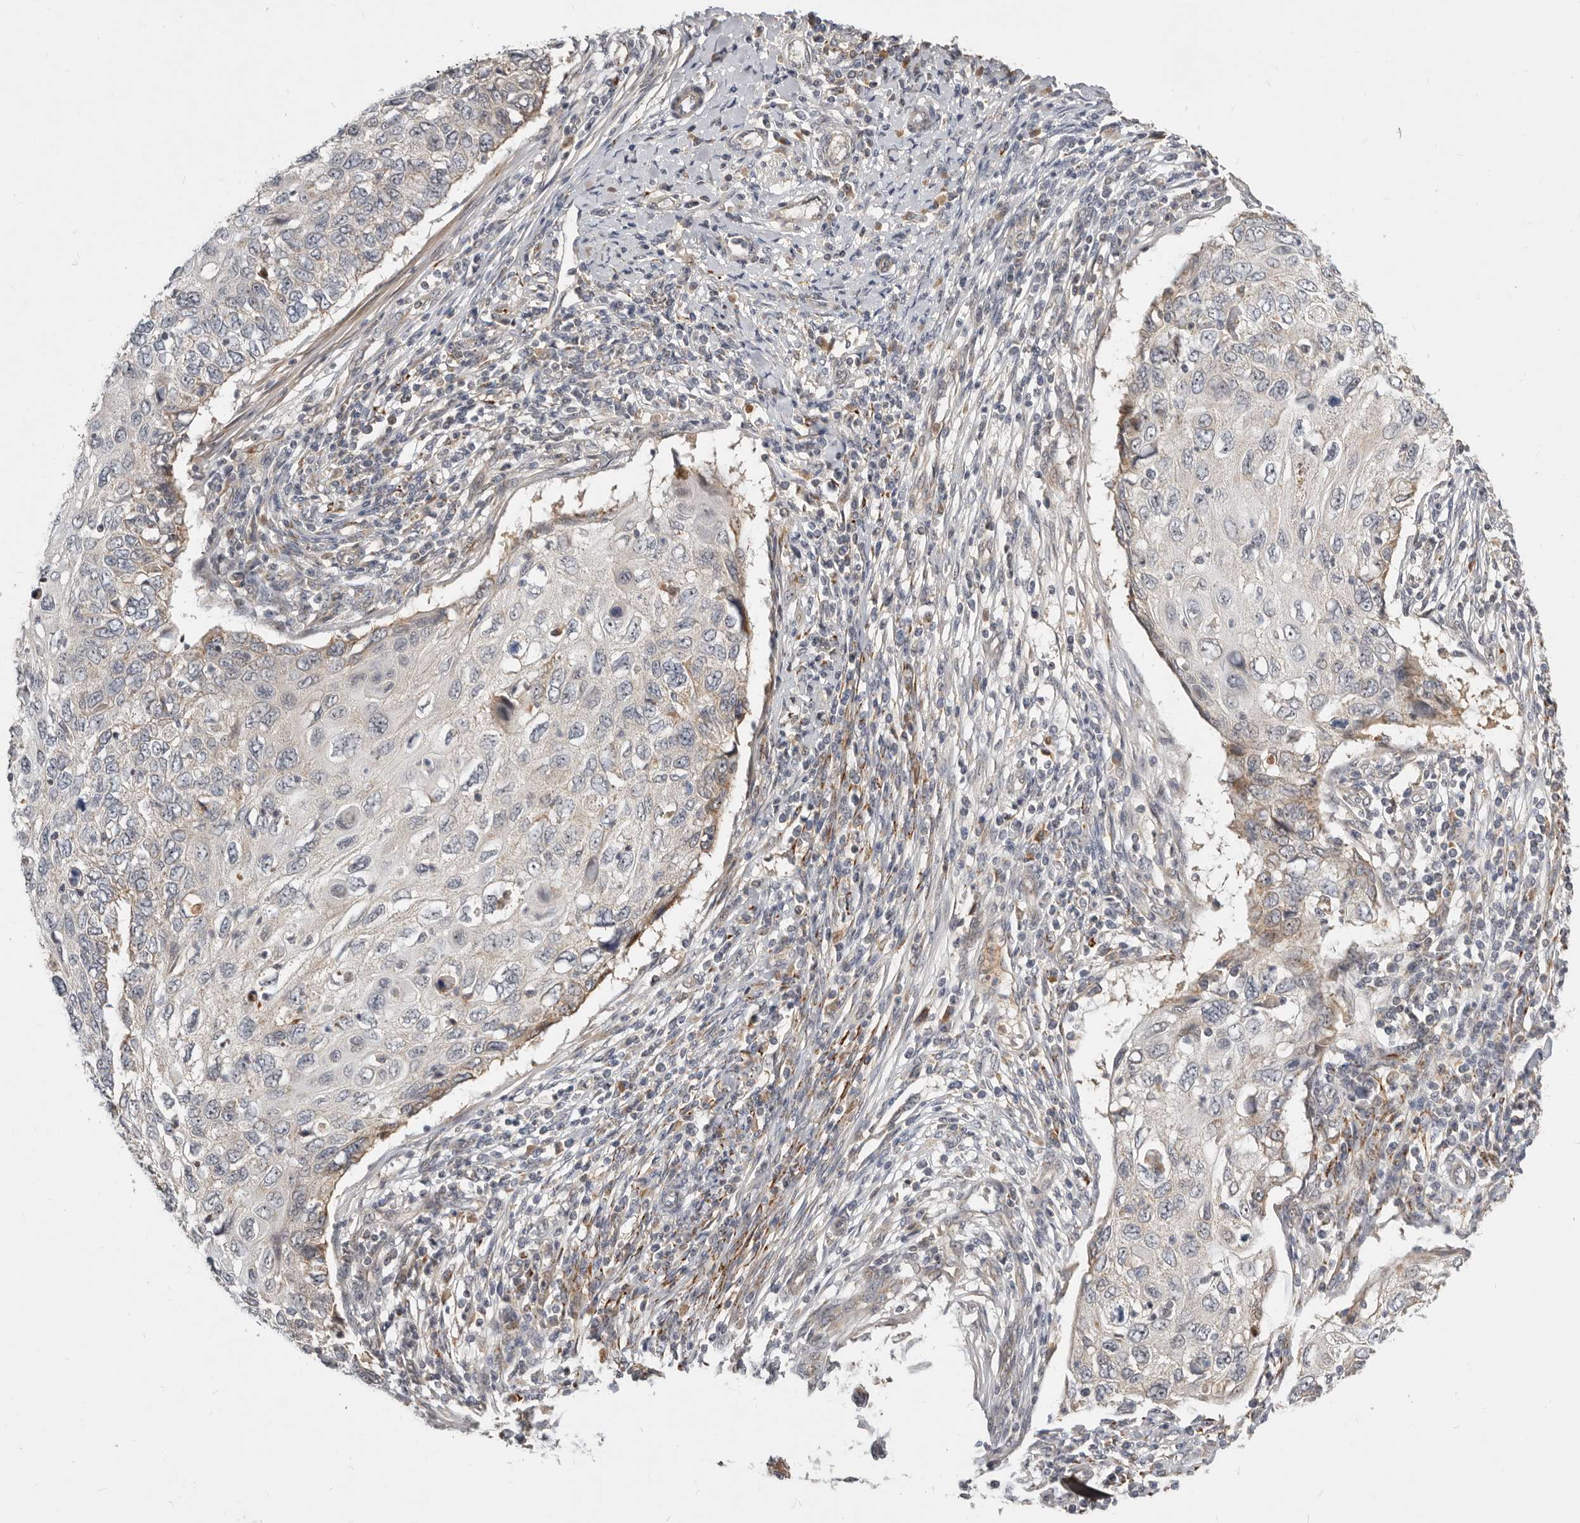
{"staining": {"intensity": "weak", "quantity": "<25%", "location": "cytoplasmic/membranous"}, "tissue": "cervical cancer", "cell_type": "Tumor cells", "image_type": "cancer", "snomed": [{"axis": "morphology", "description": "Squamous cell carcinoma, NOS"}, {"axis": "topography", "description": "Cervix"}], "caption": "Cervical cancer (squamous cell carcinoma) stained for a protein using immunohistochemistry reveals no positivity tumor cells.", "gene": "MICALL2", "patient": {"sex": "female", "age": 70}}